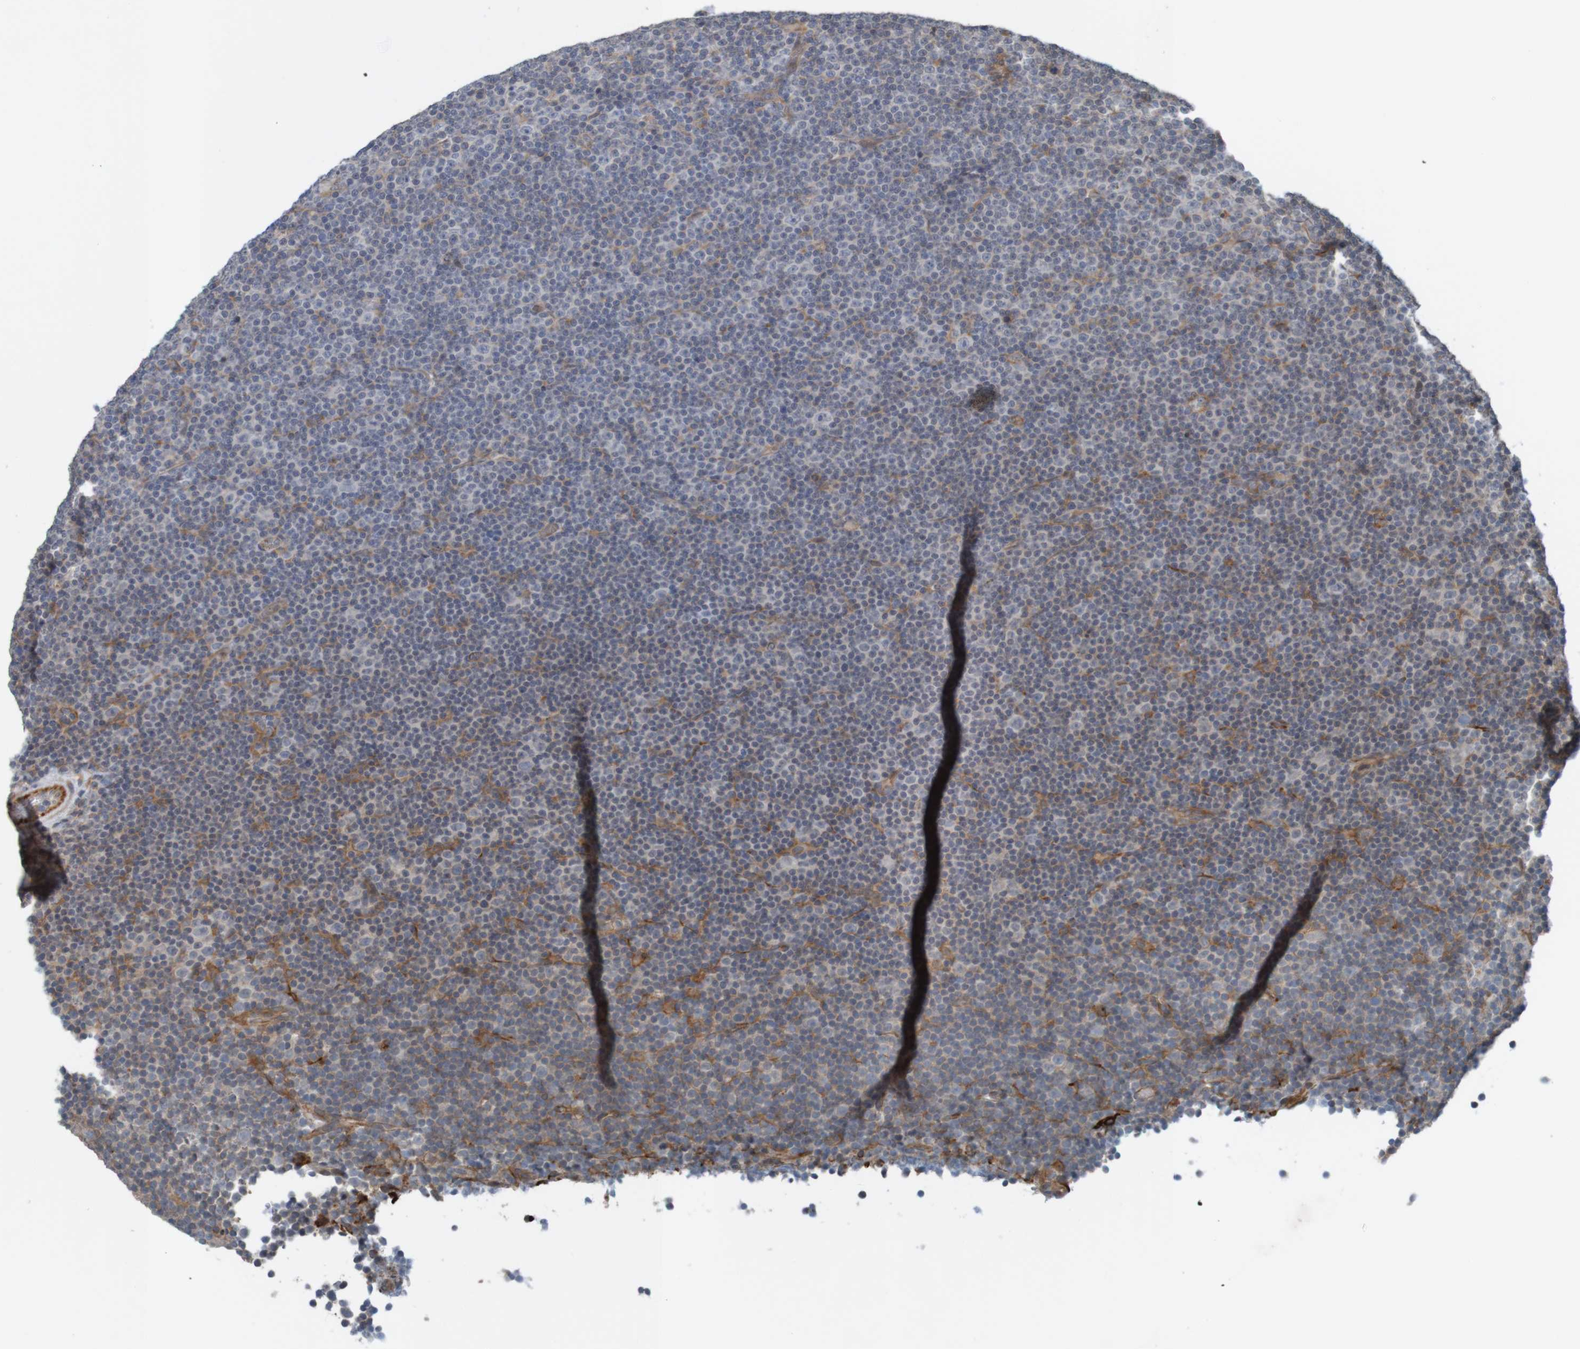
{"staining": {"intensity": "moderate", "quantity": "<25%", "location": "cytoplasmic/membranous"}, "tissue": "lymphoma", "cell_type": "Tumor cells", "image_type": "cancer", "snomed": [{"axis": "morphology", "description": "Malignant lymphoma, non-Hodgkin's type, Low grade"}, {"axis": "topography", "description": "Lymph node"}], "caption": "Protein expression analysis of low-grade malignant lymphoma, non-Hodgkin's type exhibits moderate cytoplasmic/membranous expression in approximately <25% of tumor cells. (DAB = brown stain, brightfield microscopy at high magnification).", "gene": "ARHGEF11", "patient": {"sex": "female", "age": 67}}